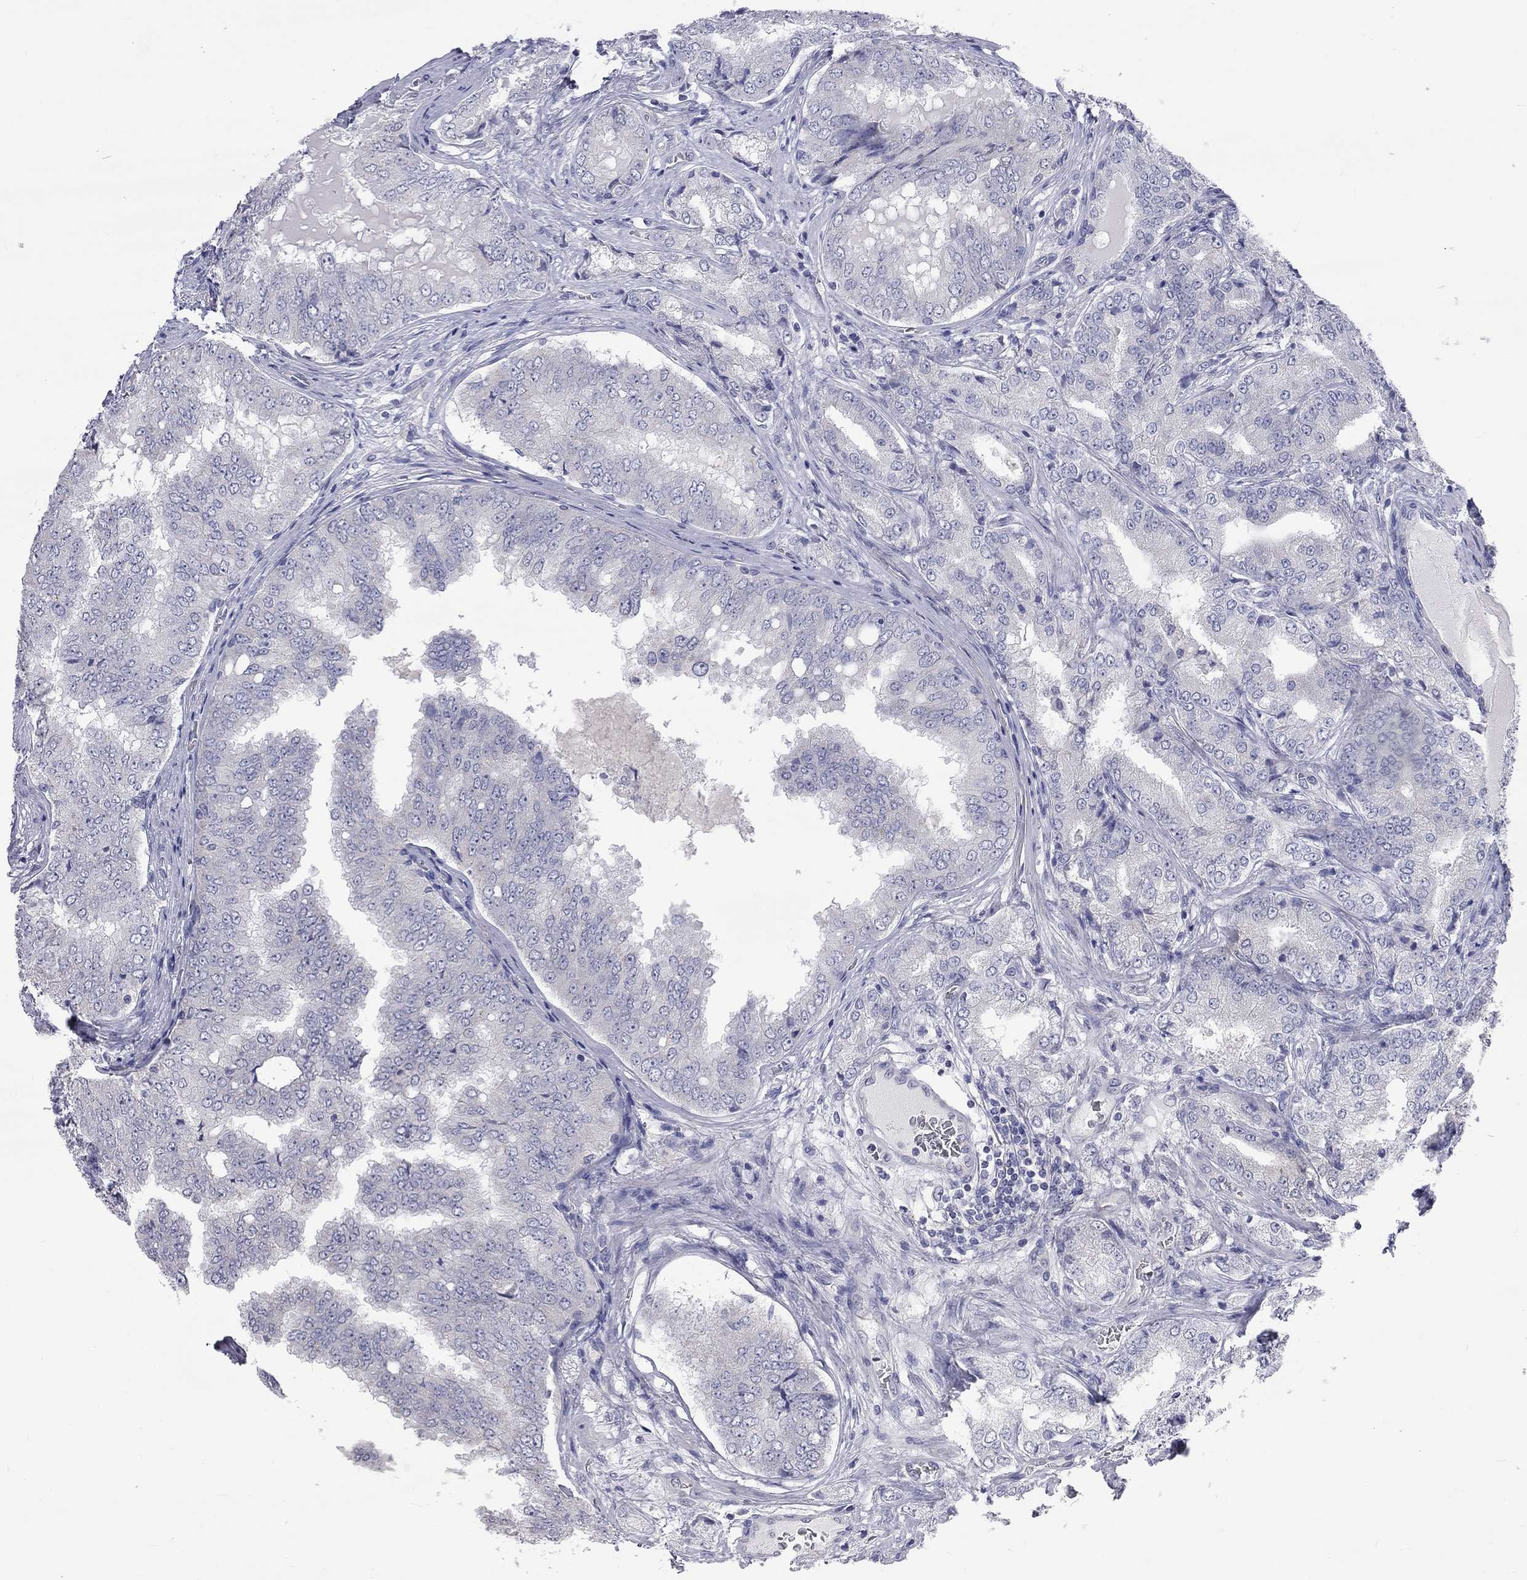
{"staining": {"intensity": "negative", "quantity": "none", "location": "none"}, "tissue": "prostate cancer", "cell_type": "Tumor cells", "image_type": "cancer", "snomed": [{"axis": "morphology", "description": "Adenocarcinoma, NOS"}, {"axis": "topography", "description": "Prostate"}], "caption": "An image of adenocarcinoma (prostate) stained for a protein reveals no brown staining in tumor cells.", "gene": "OPRK1", "patient": {"sex": "male", "age": 65}}